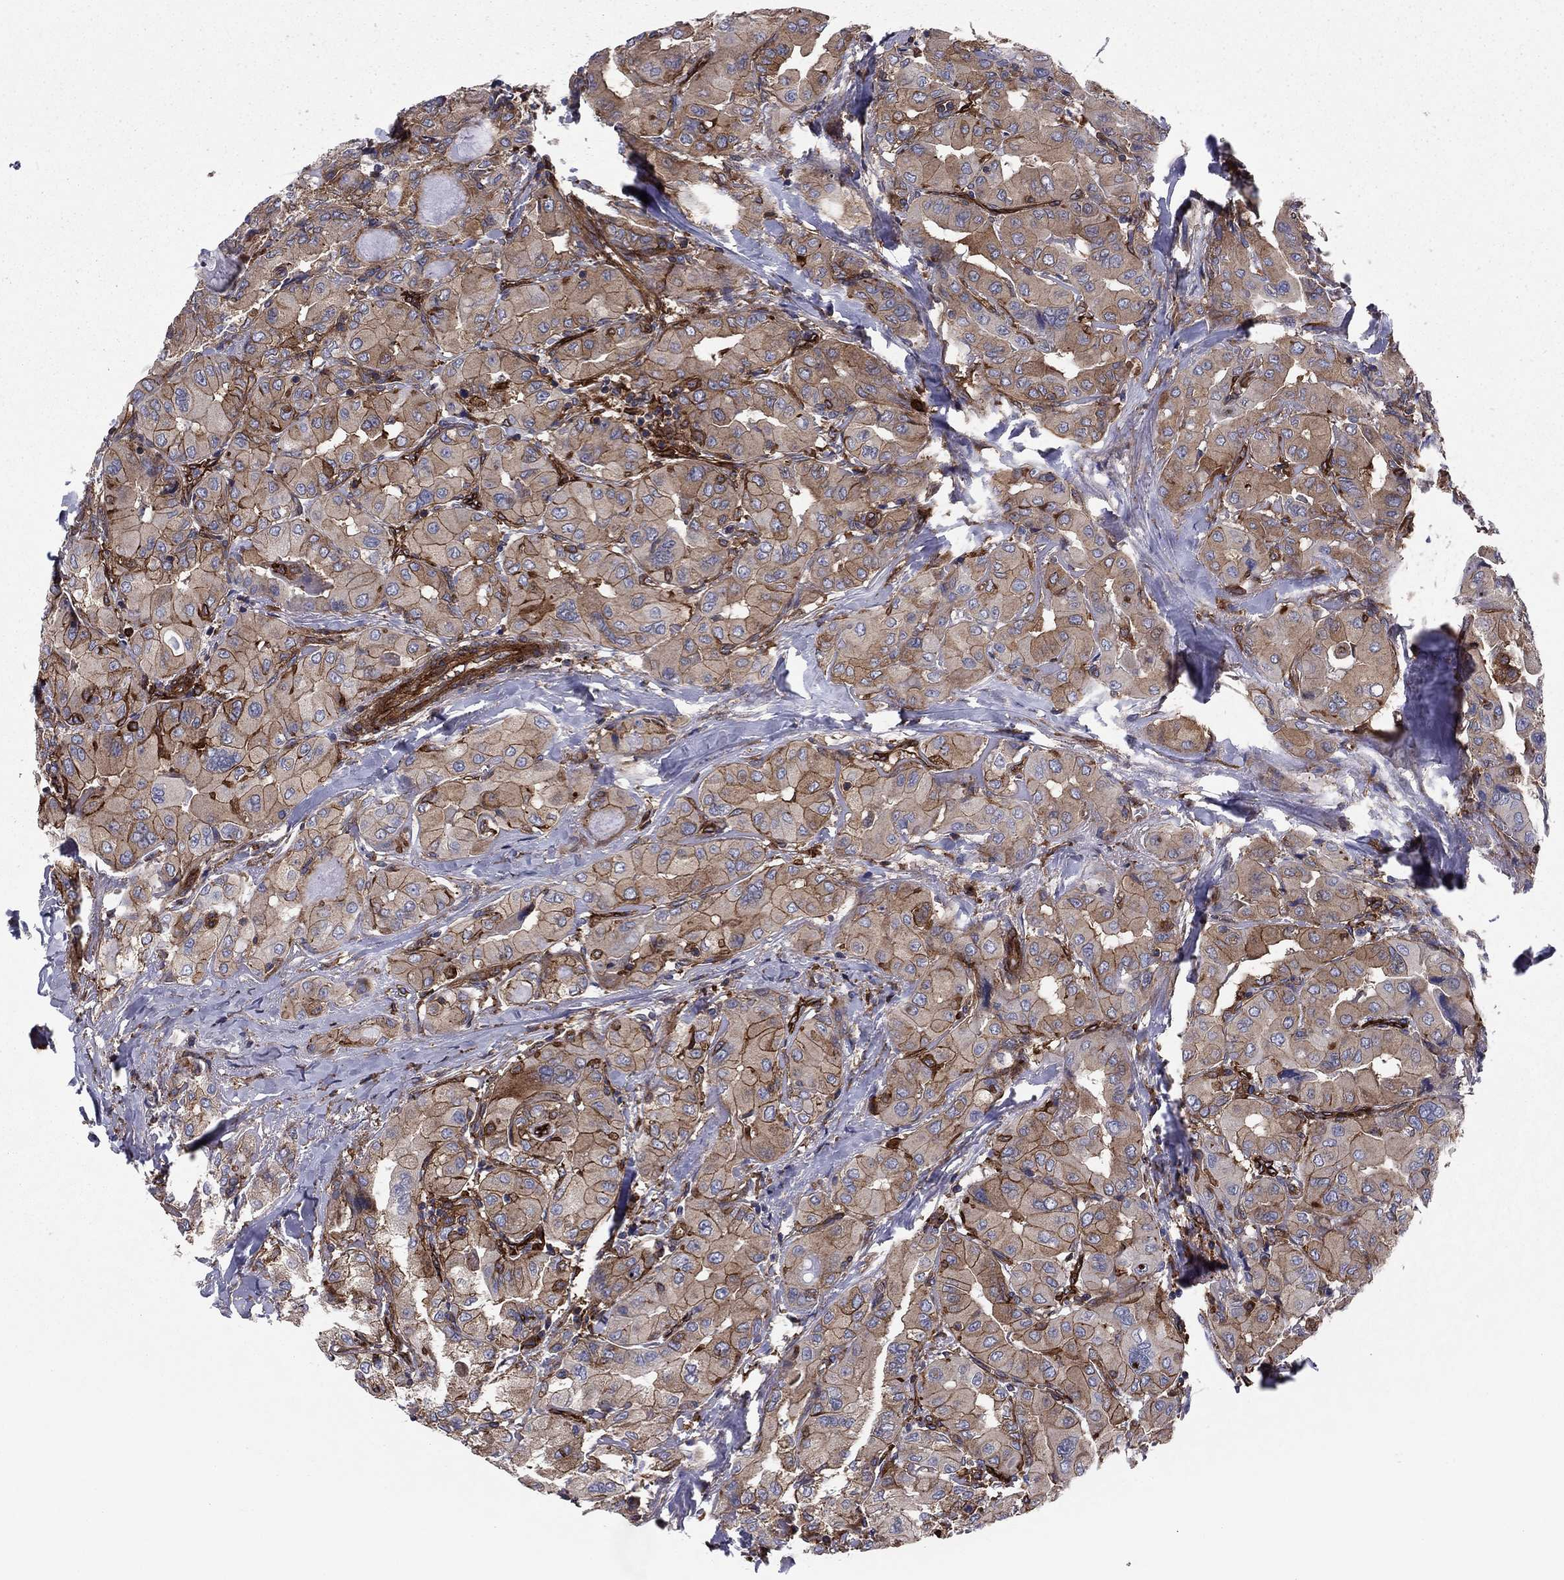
{"staining": {"intensity": "moderate", "quantity": ">75%", "location": "cytoplasmic/membranous"}, "tissue": "thyroid cancer", "cell_type": "Tumor cells", "image_type": "cancer", "snomed": [{"axis": "morphology", "description": "Normal tissue, NOS"}, {"axis": "morphology", "description": "Papillary adenocarcinoma, NOS"}, {"axis": "topography", "description": "Thyroid gland"}], "caption": "Brown immunohistochemical staining in thyroid cancer demonstrates moderate cytoplasmic/membranous positivity in approximately >75% of tumor cells.", "gene": "EHBP1L1", "patient": {"sex": "female", "age": 66}}